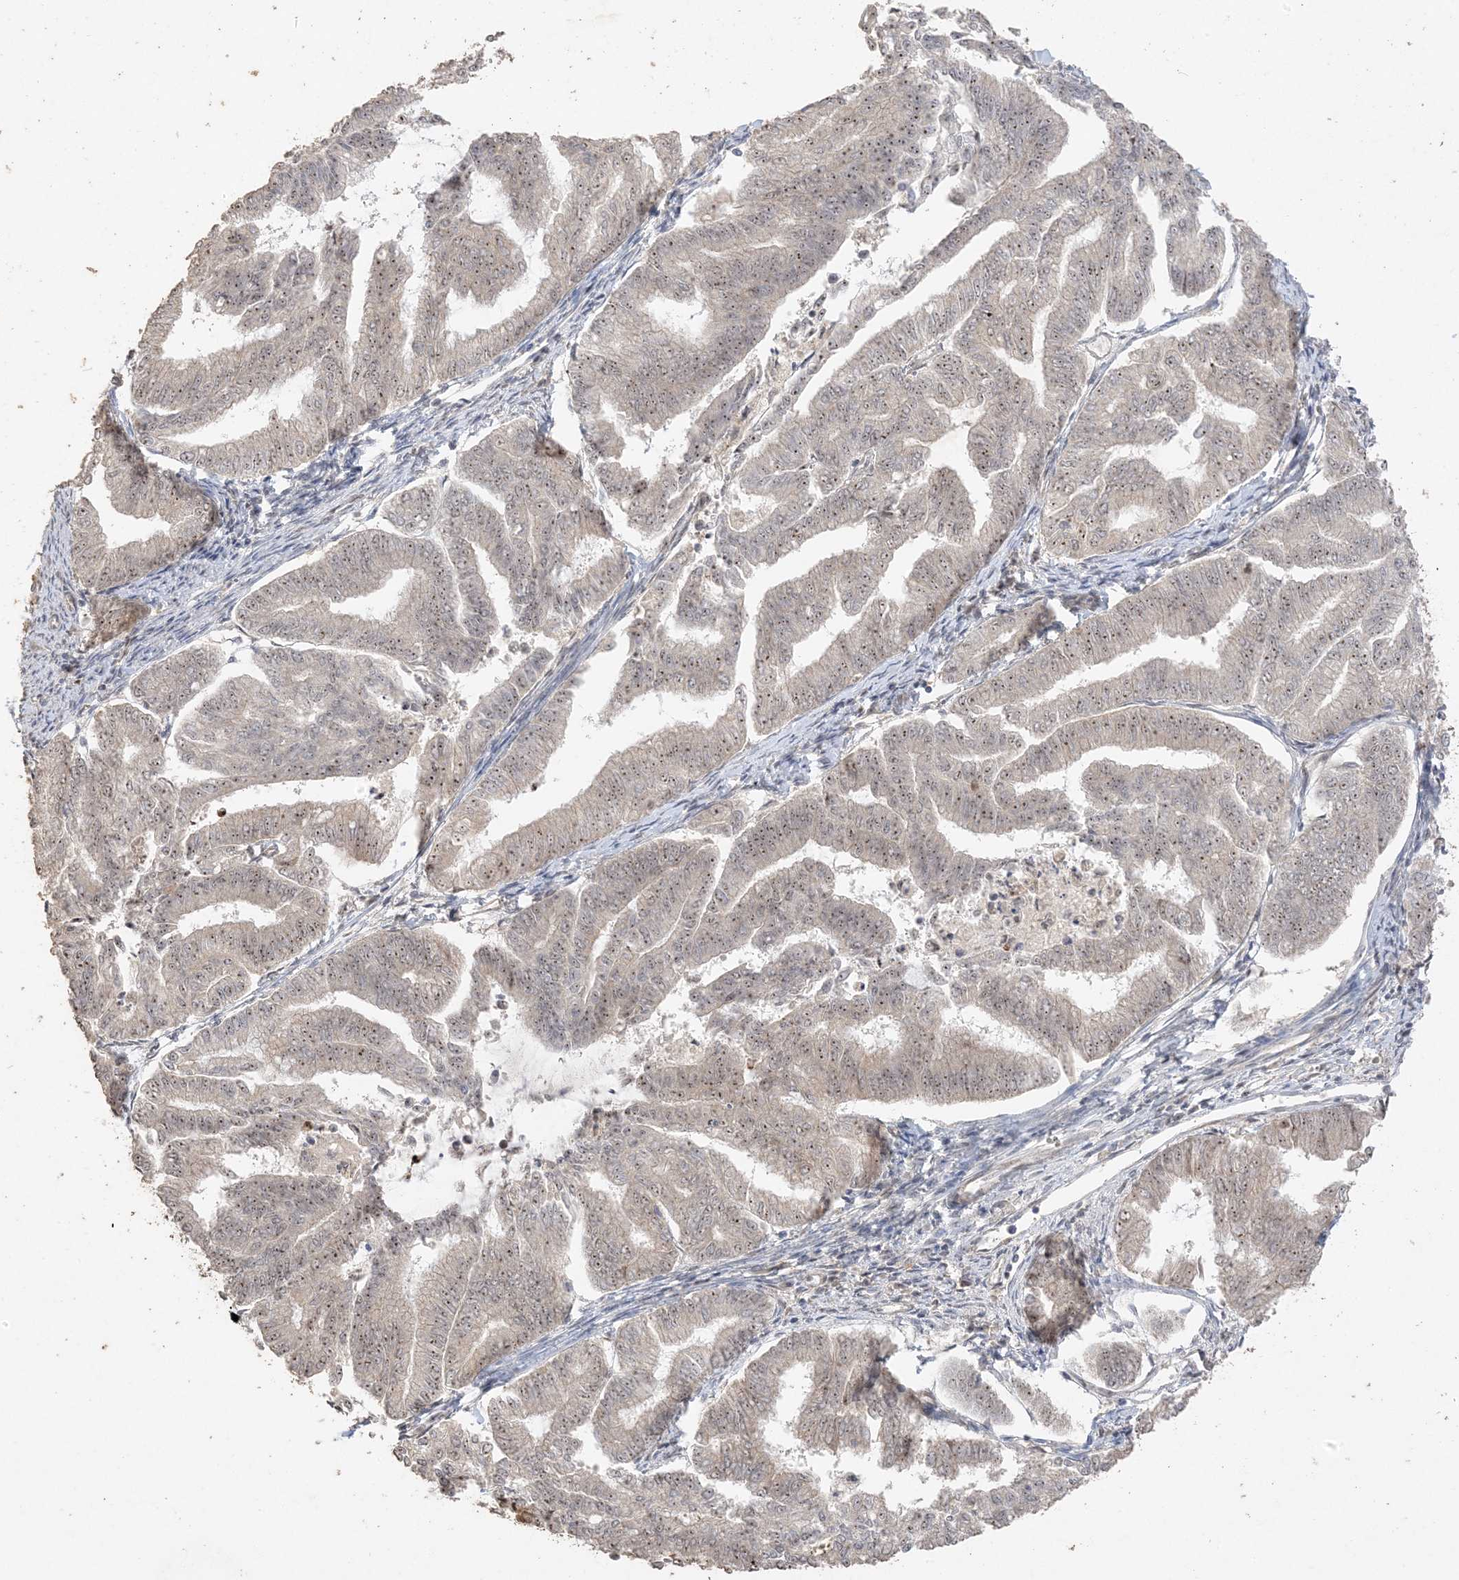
{"staining": {"intensity": "weak", "quantity": ">75%", "location": "nuclear"}, "tissue": "endometrial cancer", "cell_type": "Tumor cells", "image_type": "cancer", "snomed": [{"axis": "morphology", "description": "Adenocarcinoma, NOS"}, {"axis": "topography", "description": "Endometrium"}], "caption": "The photomicrograph shows a brown stain indicating the presence of a protein in the nuclear of tumor cells in endometrial adenocarcinoma.", "gene": "DDX18", "patient": {"sex": "female", "age": 79}}